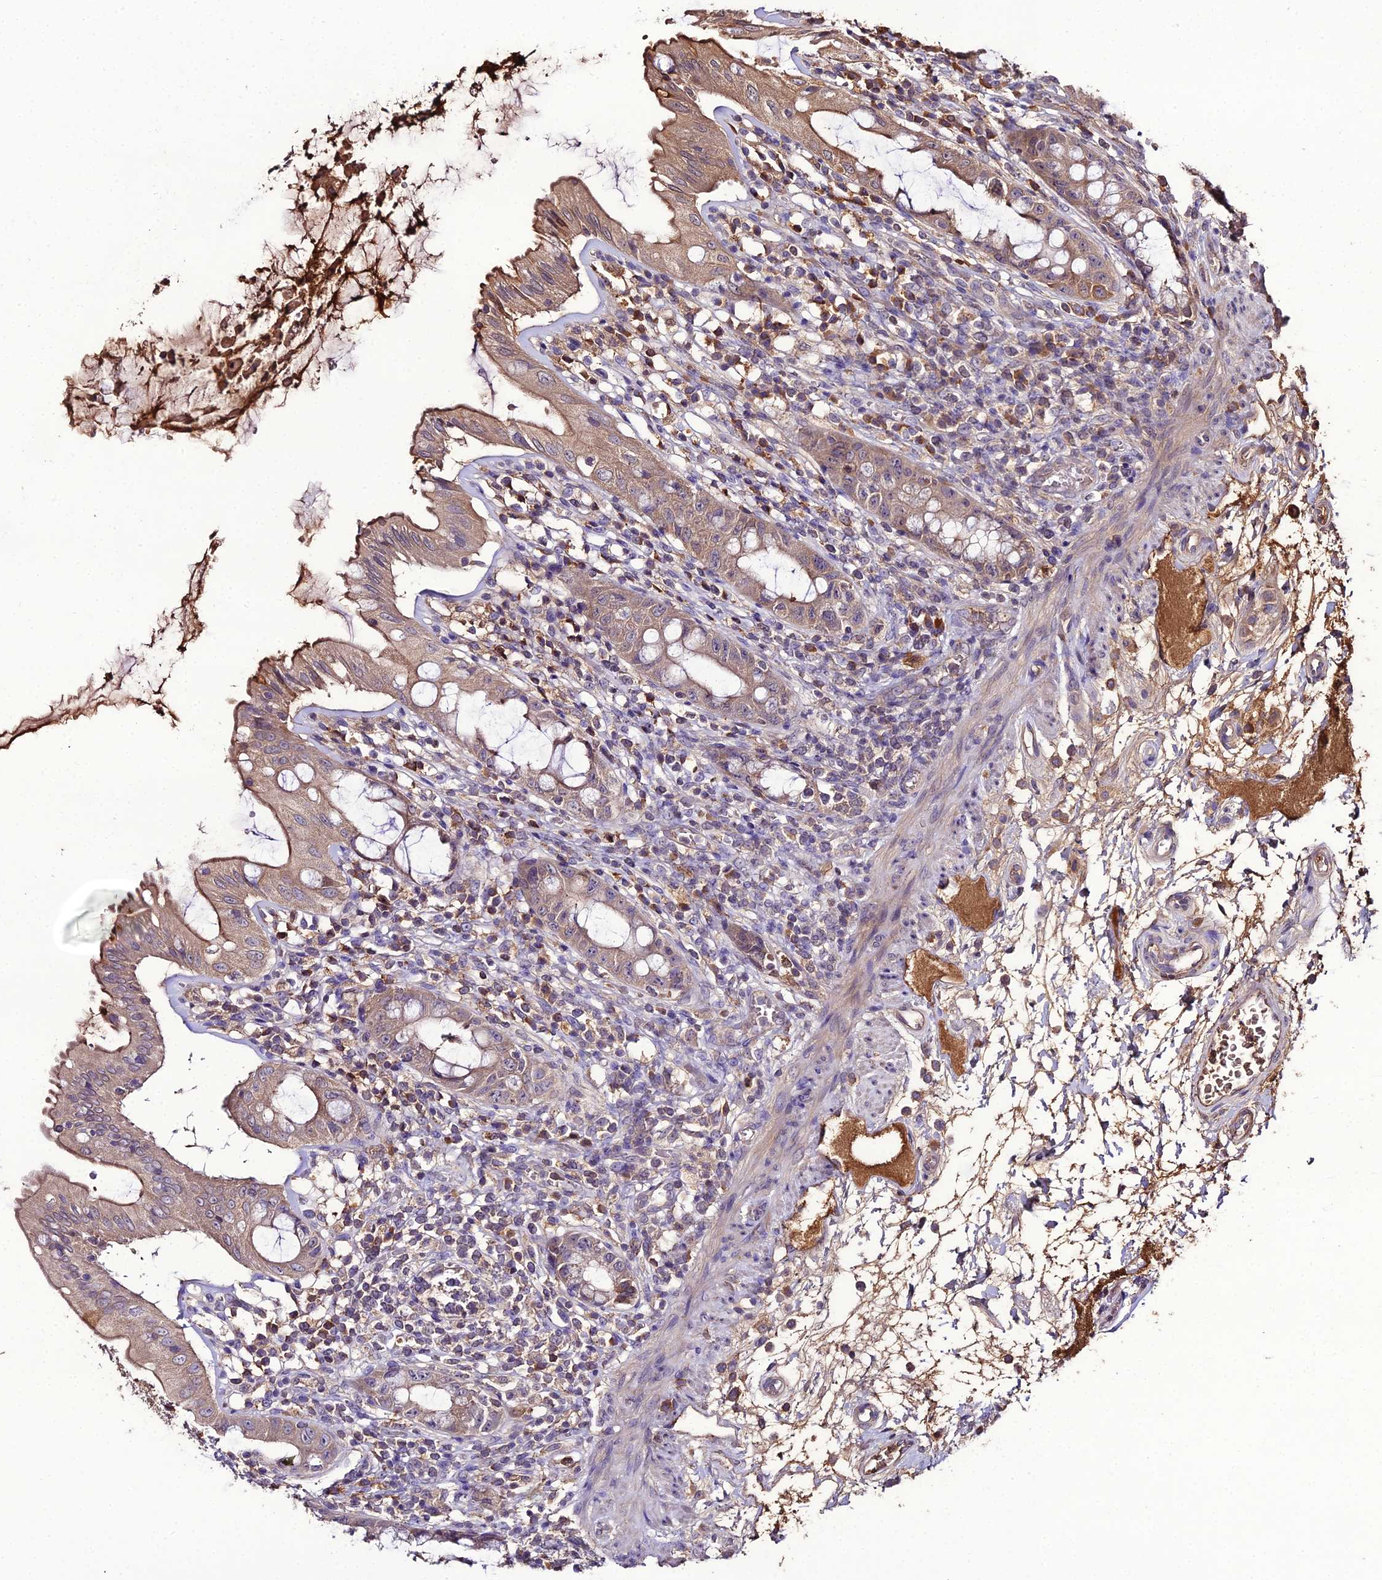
{"staining": {"intensity": "weak", "quantity": "25%-75%", "location": "cytoplasmic/membranous"}, "tissue": "rectum", "cell_type": "Glandular cells", "image_type": "normal", "snomed": [{"axis": "morphology", "description": "Normal tissue, NOS"}, {"axis": "topography", "description": "Rectum"}], "caption": "This is a photomicrograph of immunohistochemistry staining of benign rectum, which shows weak staining in the cytoplasmic/membranous of glandular cells.", "gene": "KCTD16", "patient": {"sex": "female", "age": 57}}